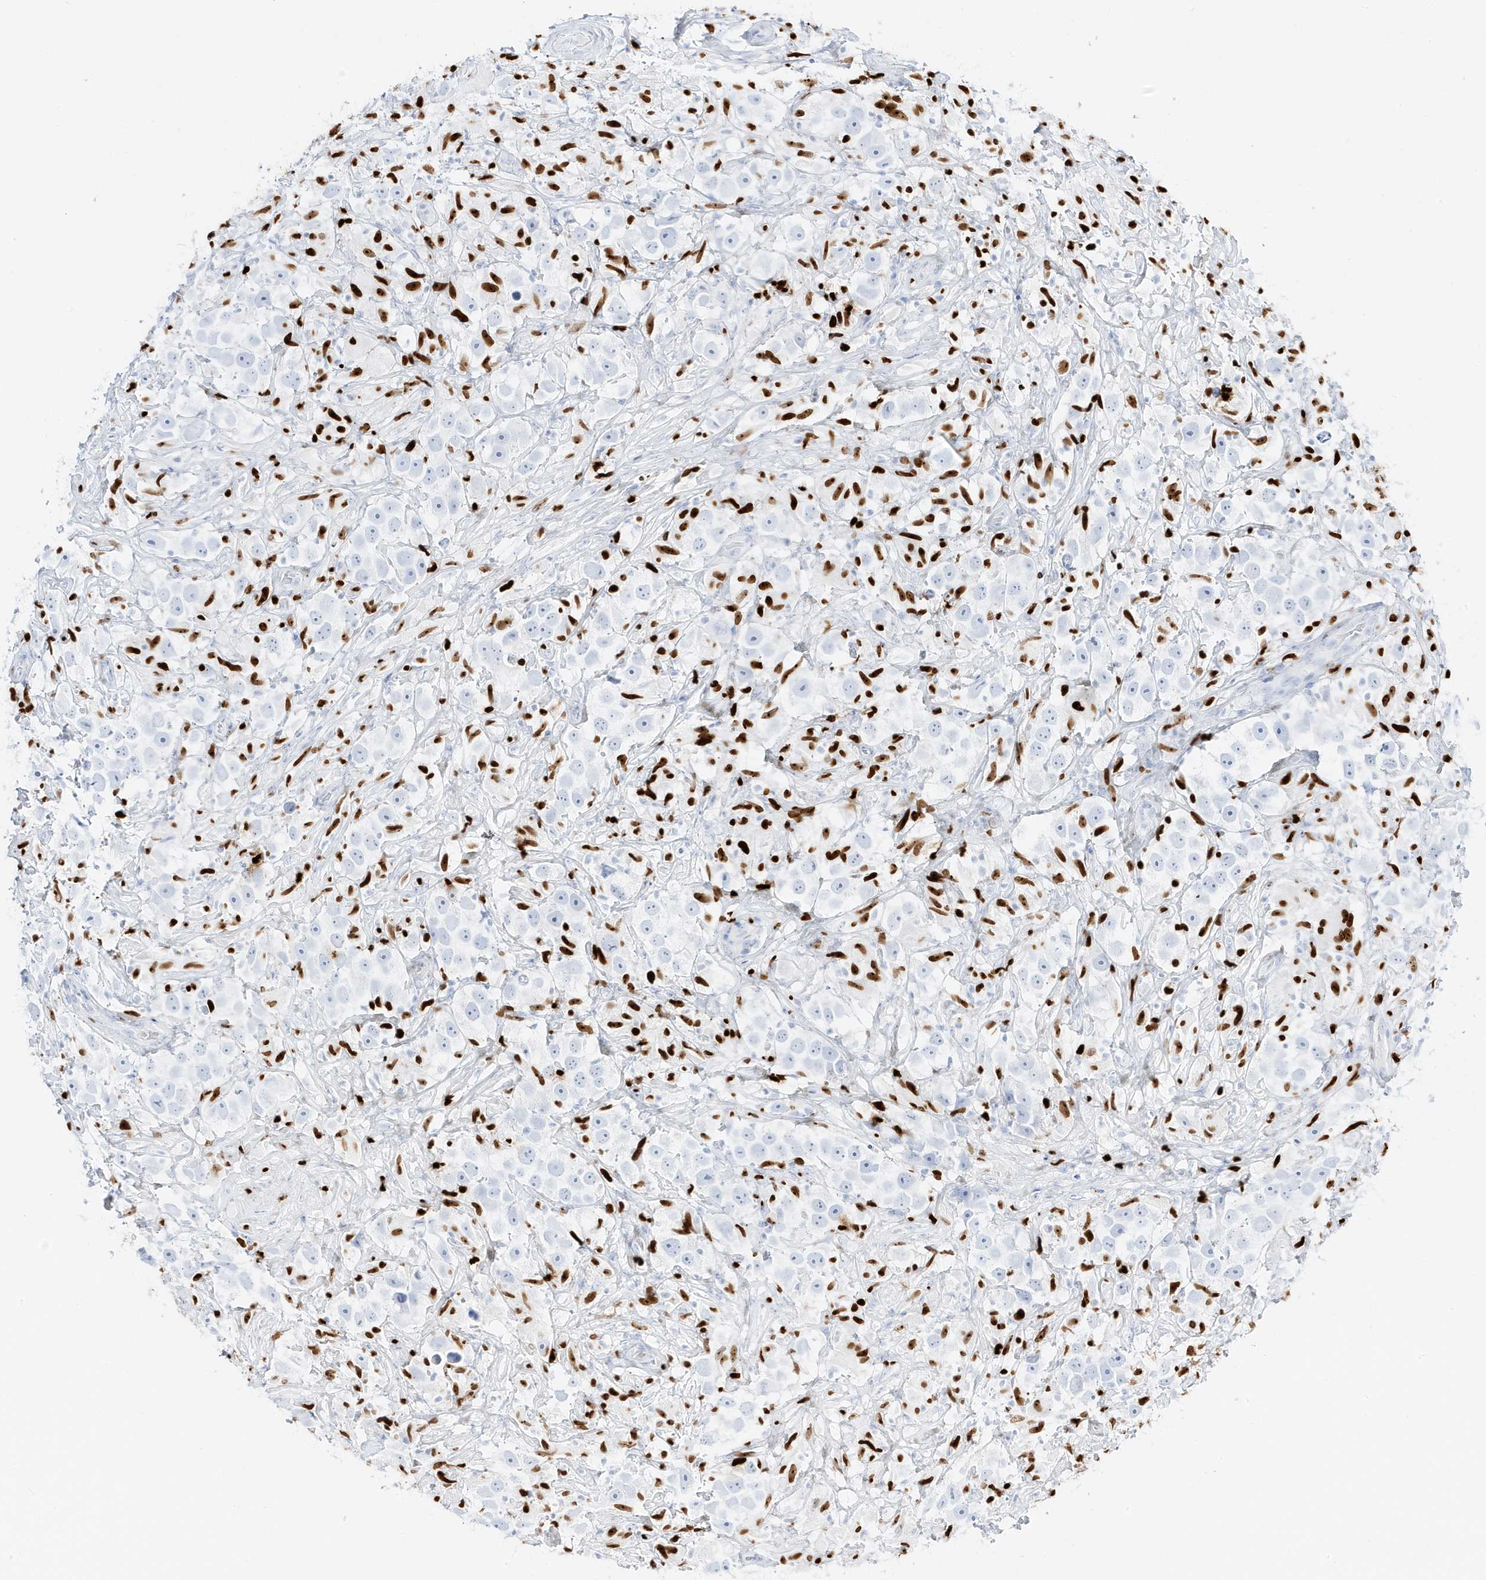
{"staining": {"intensity": "negative", "quantity": "none", "location": "none"}, "tissue": "testis cancer", "cell_type": "Tumor cells", "image_type": "cancer", "snomed": [{"axis": "morphology", "description": "Seminoma, NOS"}, {"axis": "topography", "description": "Testis"}], "caption": "This is a photomicrograph of immunohistochemistry (IHC) staining of seminoma (testis), which shows no staining in tumor cells.", "gene": "MNDA", "patient": {"sex": "male", "age": 49}}